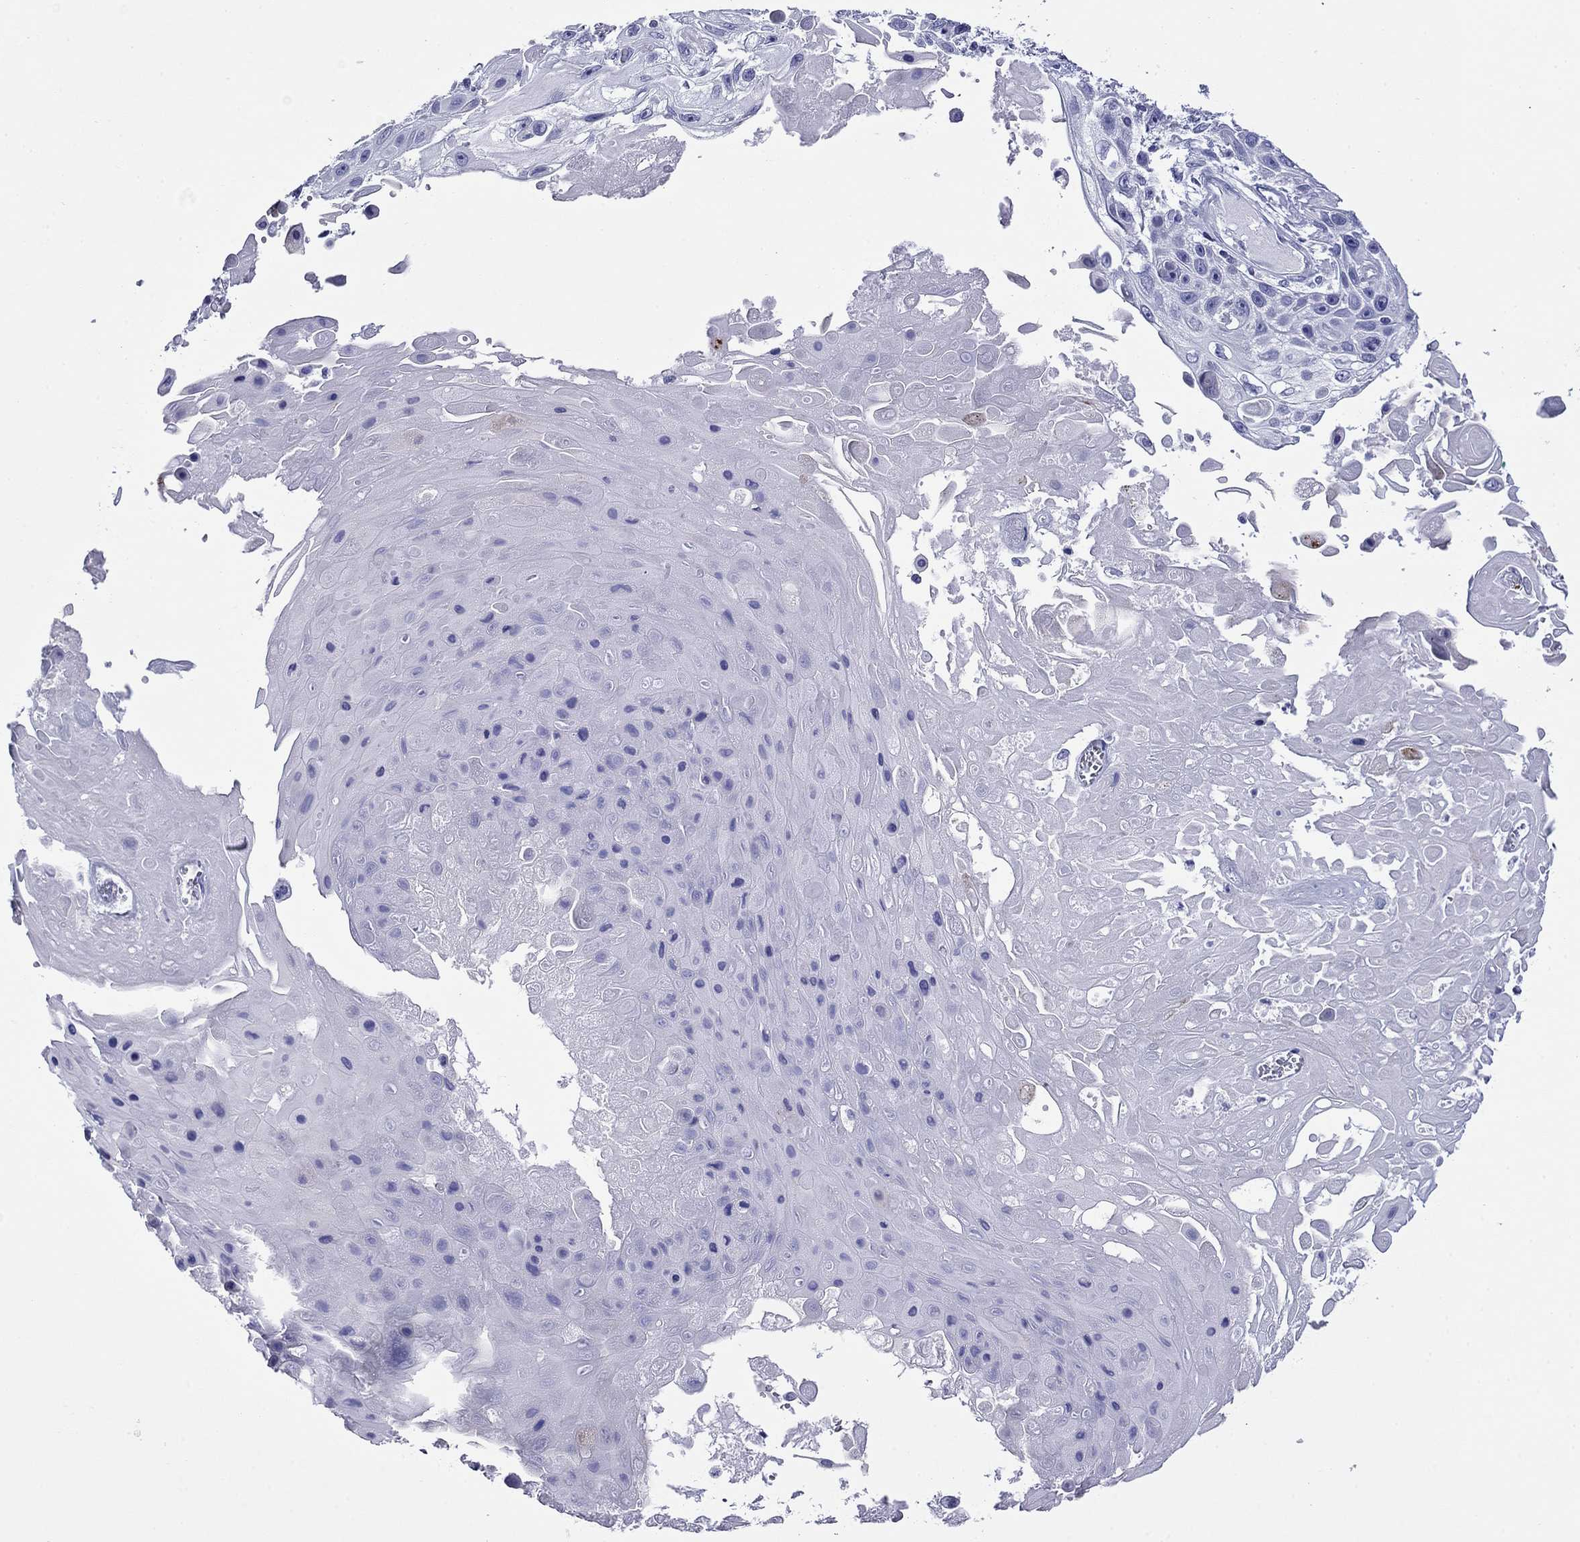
{"staining": {"intensity": "negative", "quantity": "none", "location": "none"}, "tissue": "skin cancer", "cell_type": "Tumor cells", "image_type": "cancer", "snomed": [{"axis": "morphology", "description": "Squamous cell carcinoma, NOS"}, {"axis": "topography", "description": "Skin"}], "caption": "Tumor cells show no significant protein expression in squamous cell carcinoma (skin). (DAB immunohistochemistry visualized using brightfield microscopy, high magnification).", "gene": "ROM1", "patient": {"sex": "male", "age": 82}}